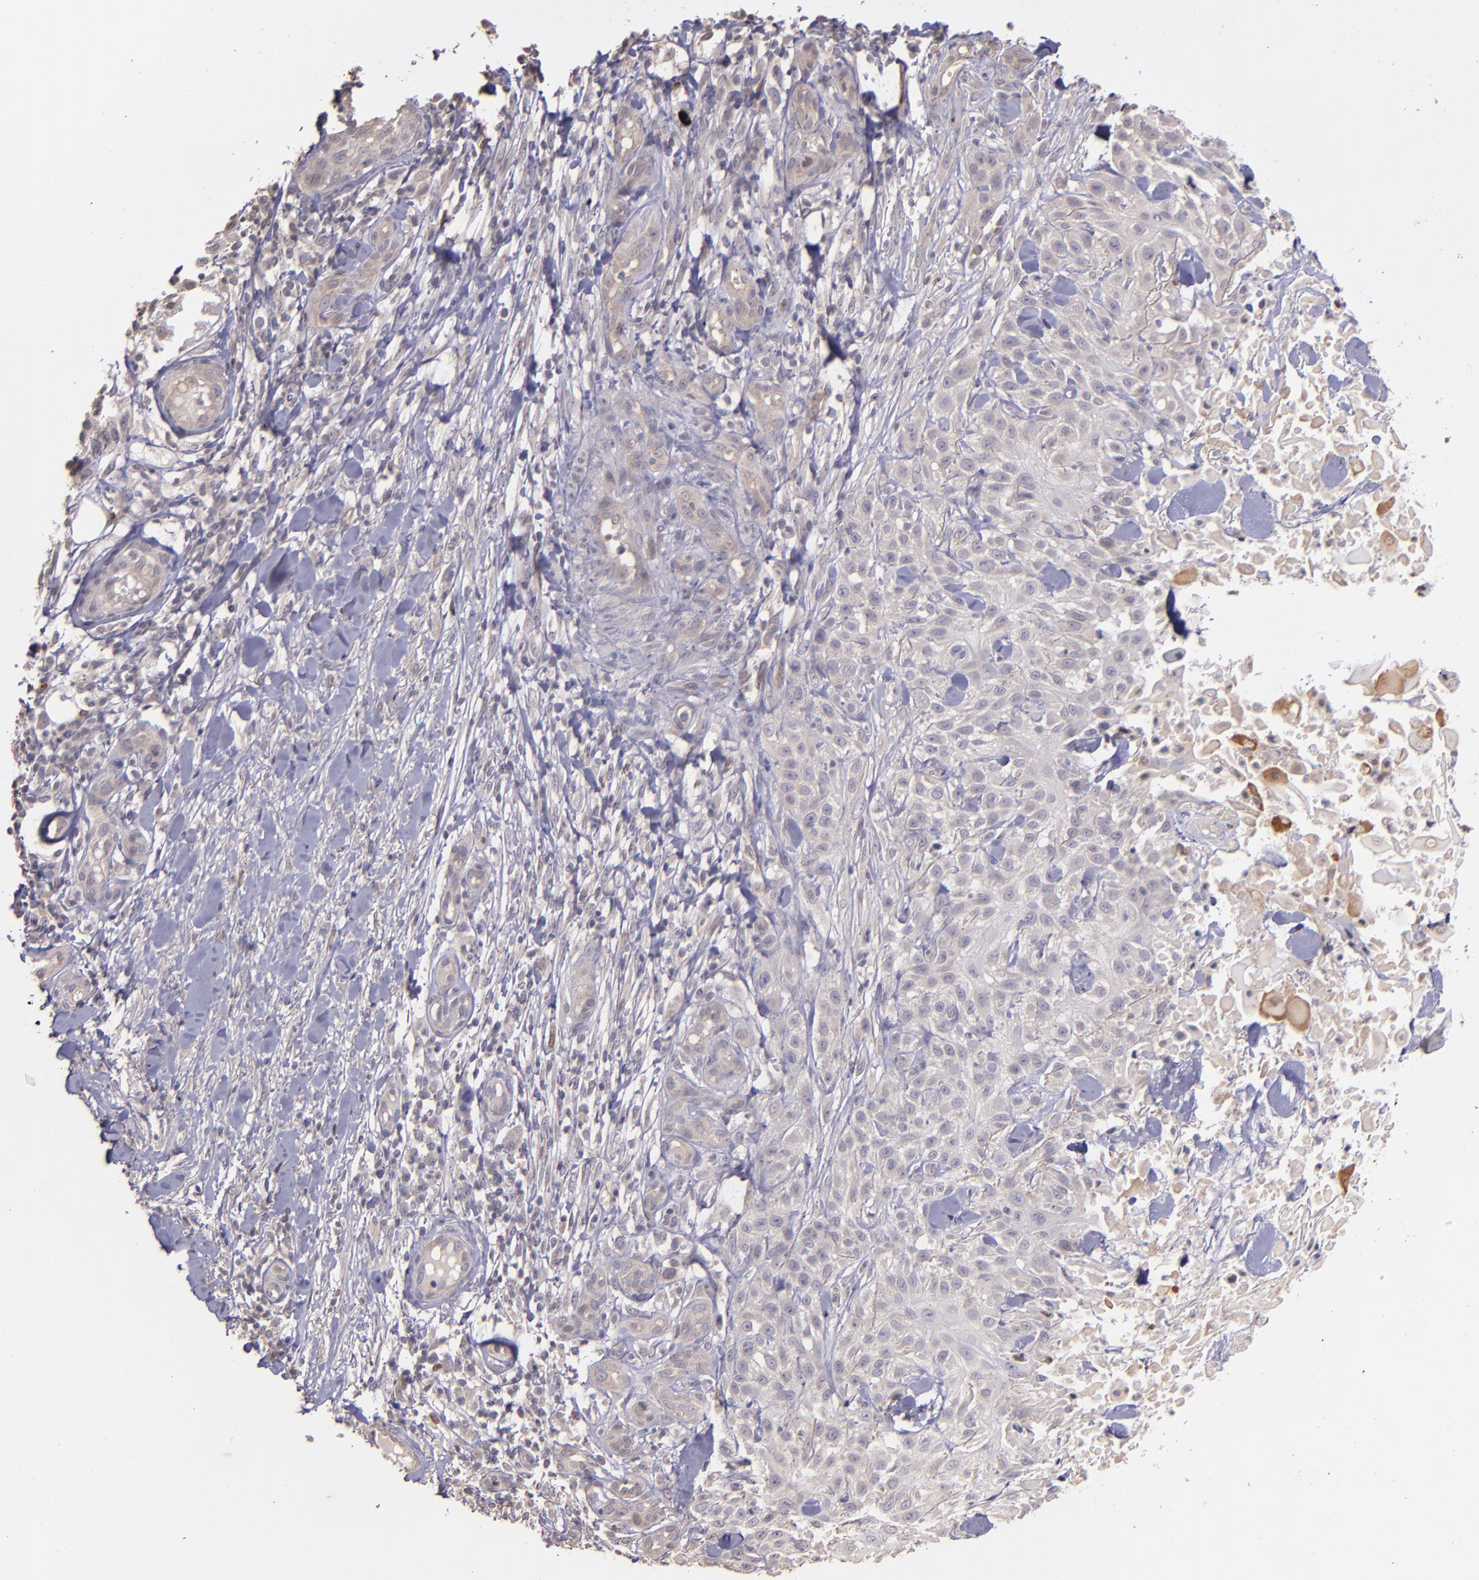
{"staining": {"intensity": "negative", "quantity": "none", "location": "none"}, "tissue": "skin cancer", "cell_type": "Tumor cells", "image_type": "cancer", "snomed": [{"axis": "morphology", "description": "Squamous cell carcinoma, NOS"}, {"axis": "topography", "description": "Skin"}], "caption": "A micrograph of human skin cancer is negative for staining in tumor cells. (DAB (3,3'-diaminobenzidine) IHC visualized using brightfield microscopy, high magnification).", "gene": "NUP62CL", "patient": {"sex": "female", "age": 42}}